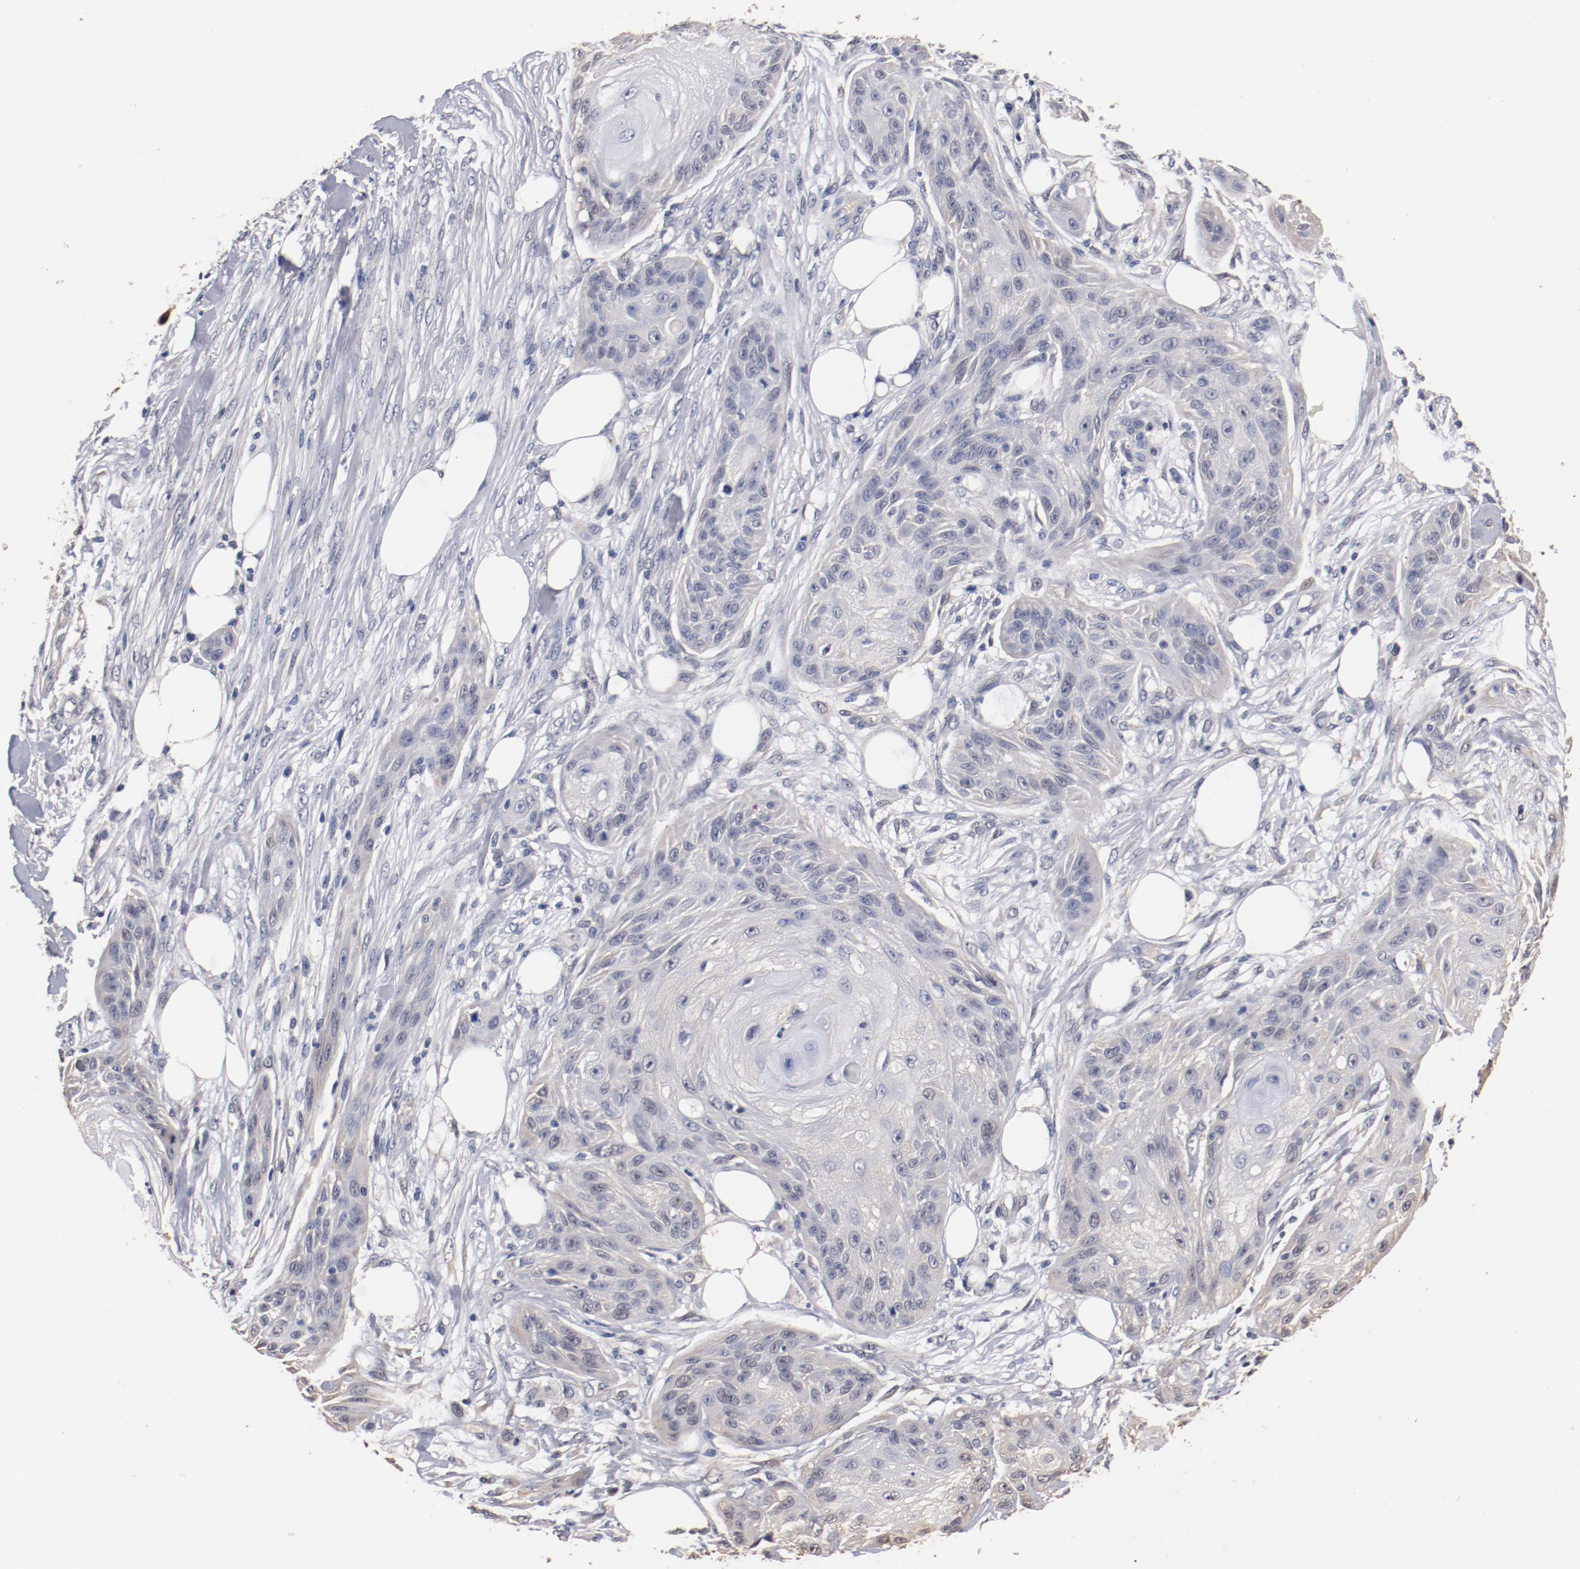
{"staining": {"intensity": "negative", "quantity": "none", "location": "none"}, "tissue": "skin cancer", "cell_type": "Tumor cells", "image_type": "cancer", "snomed": [{"axis": "morphology", "description": "Squamous cell carcinoma, NOS"}, {"axis": "topography", "description": "Skin"}], "caption": "High magnification brightfield microscopy of skin cancer stained with DAB (brown) and counterstained with hematoxylin (blue): tumor cells show no significant expression.", "gene": "MIF", "patient": {"sex": "female", "age": 88}}